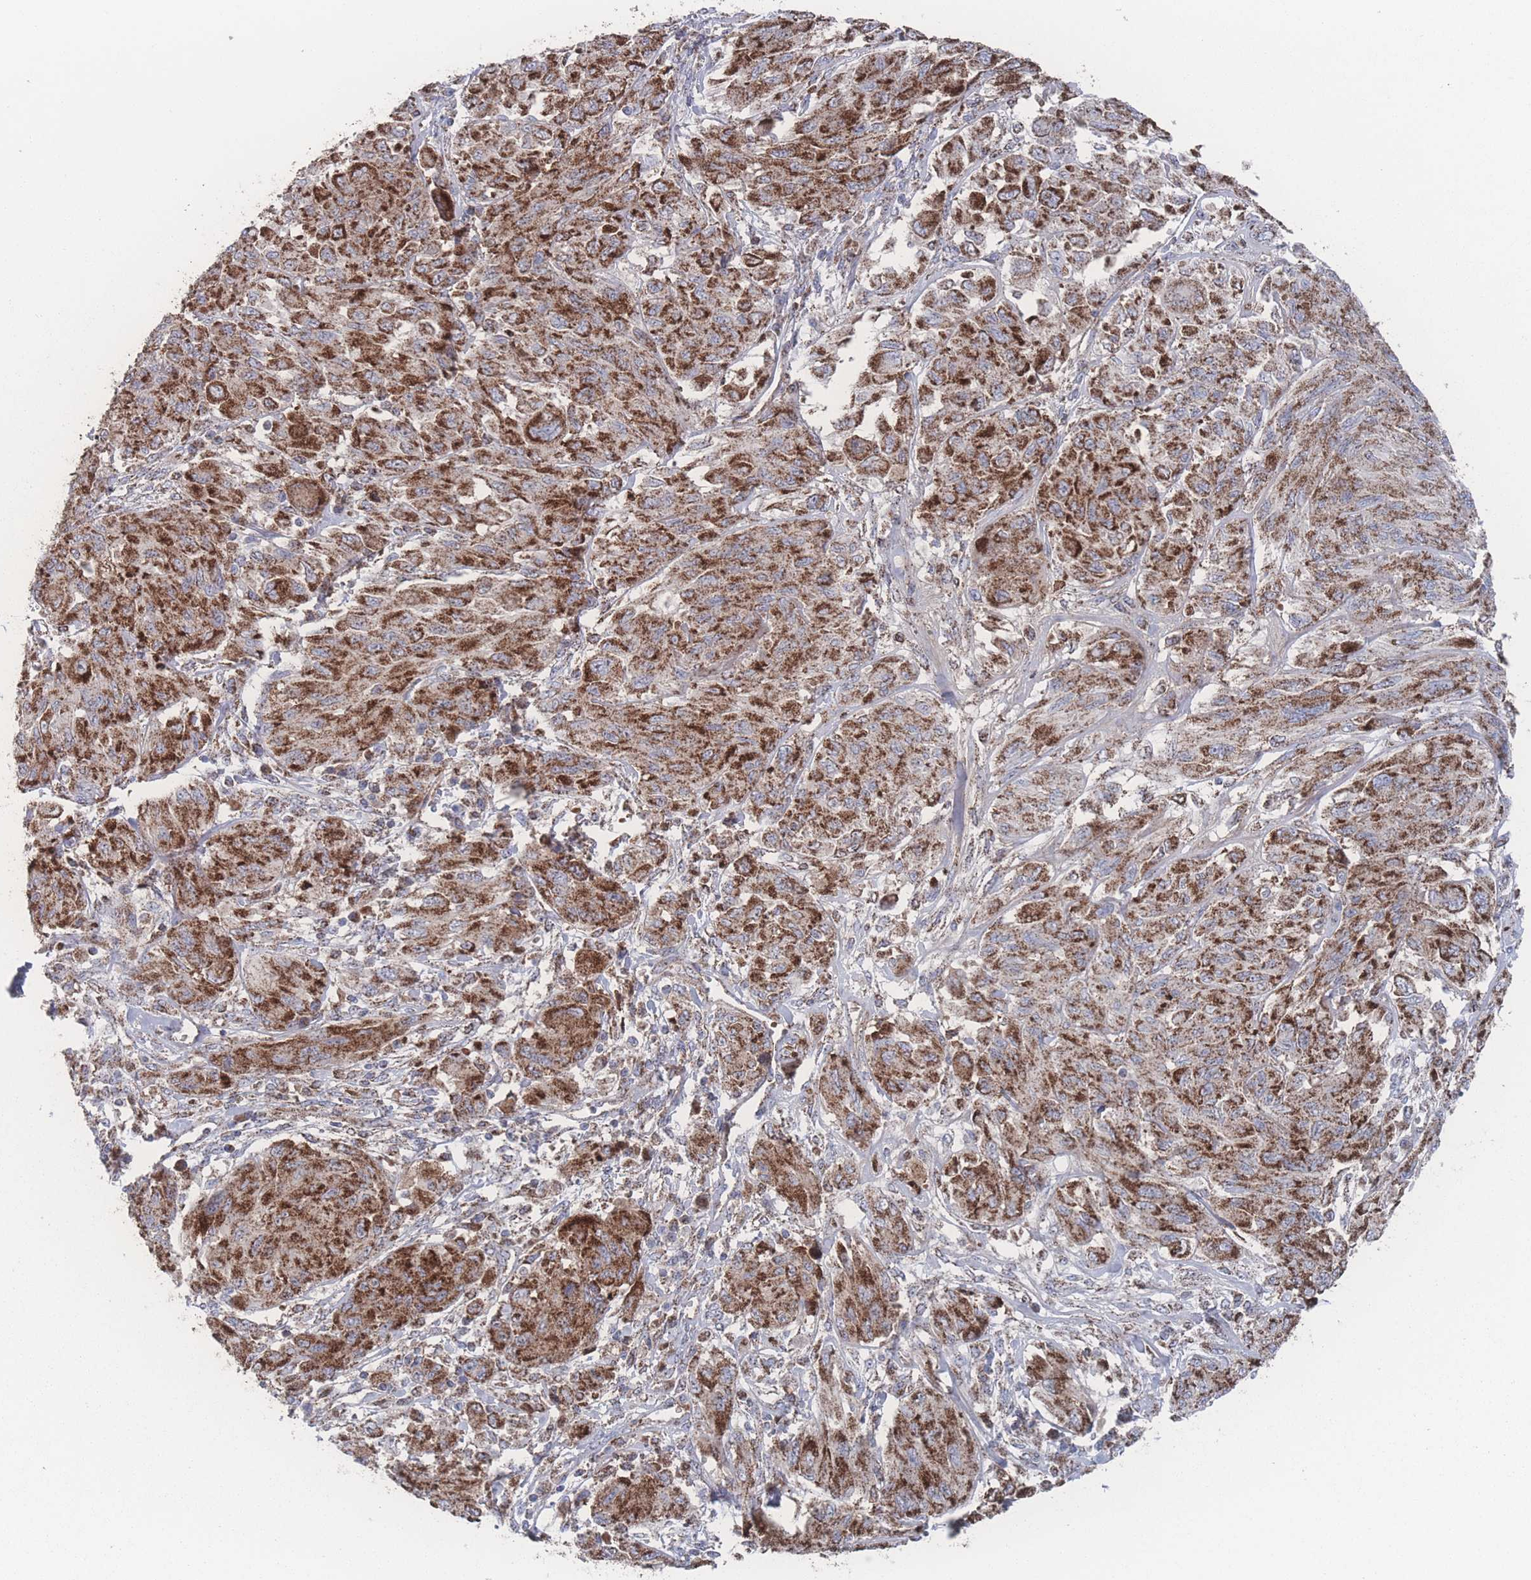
{"staining": {"intensity": "strong", "quantity": ">75%", "location": "cytoplasmic/membranous"}, "tissue": "melanoma", "cell_type": "Tumor cells", "image_type": "cancer", "snomed": [{"axis": "morphology", "description": "Malignant melanoma, NOS"}, {"axis": "topography", "description": "Skin"}], "caption": "Melanoma stained with IHC shows strong cytoplasmic/membranous expression in about >75% of tumor cells.", "gene": "PEX14", "patient": {"sex": "female", "age": 91}}